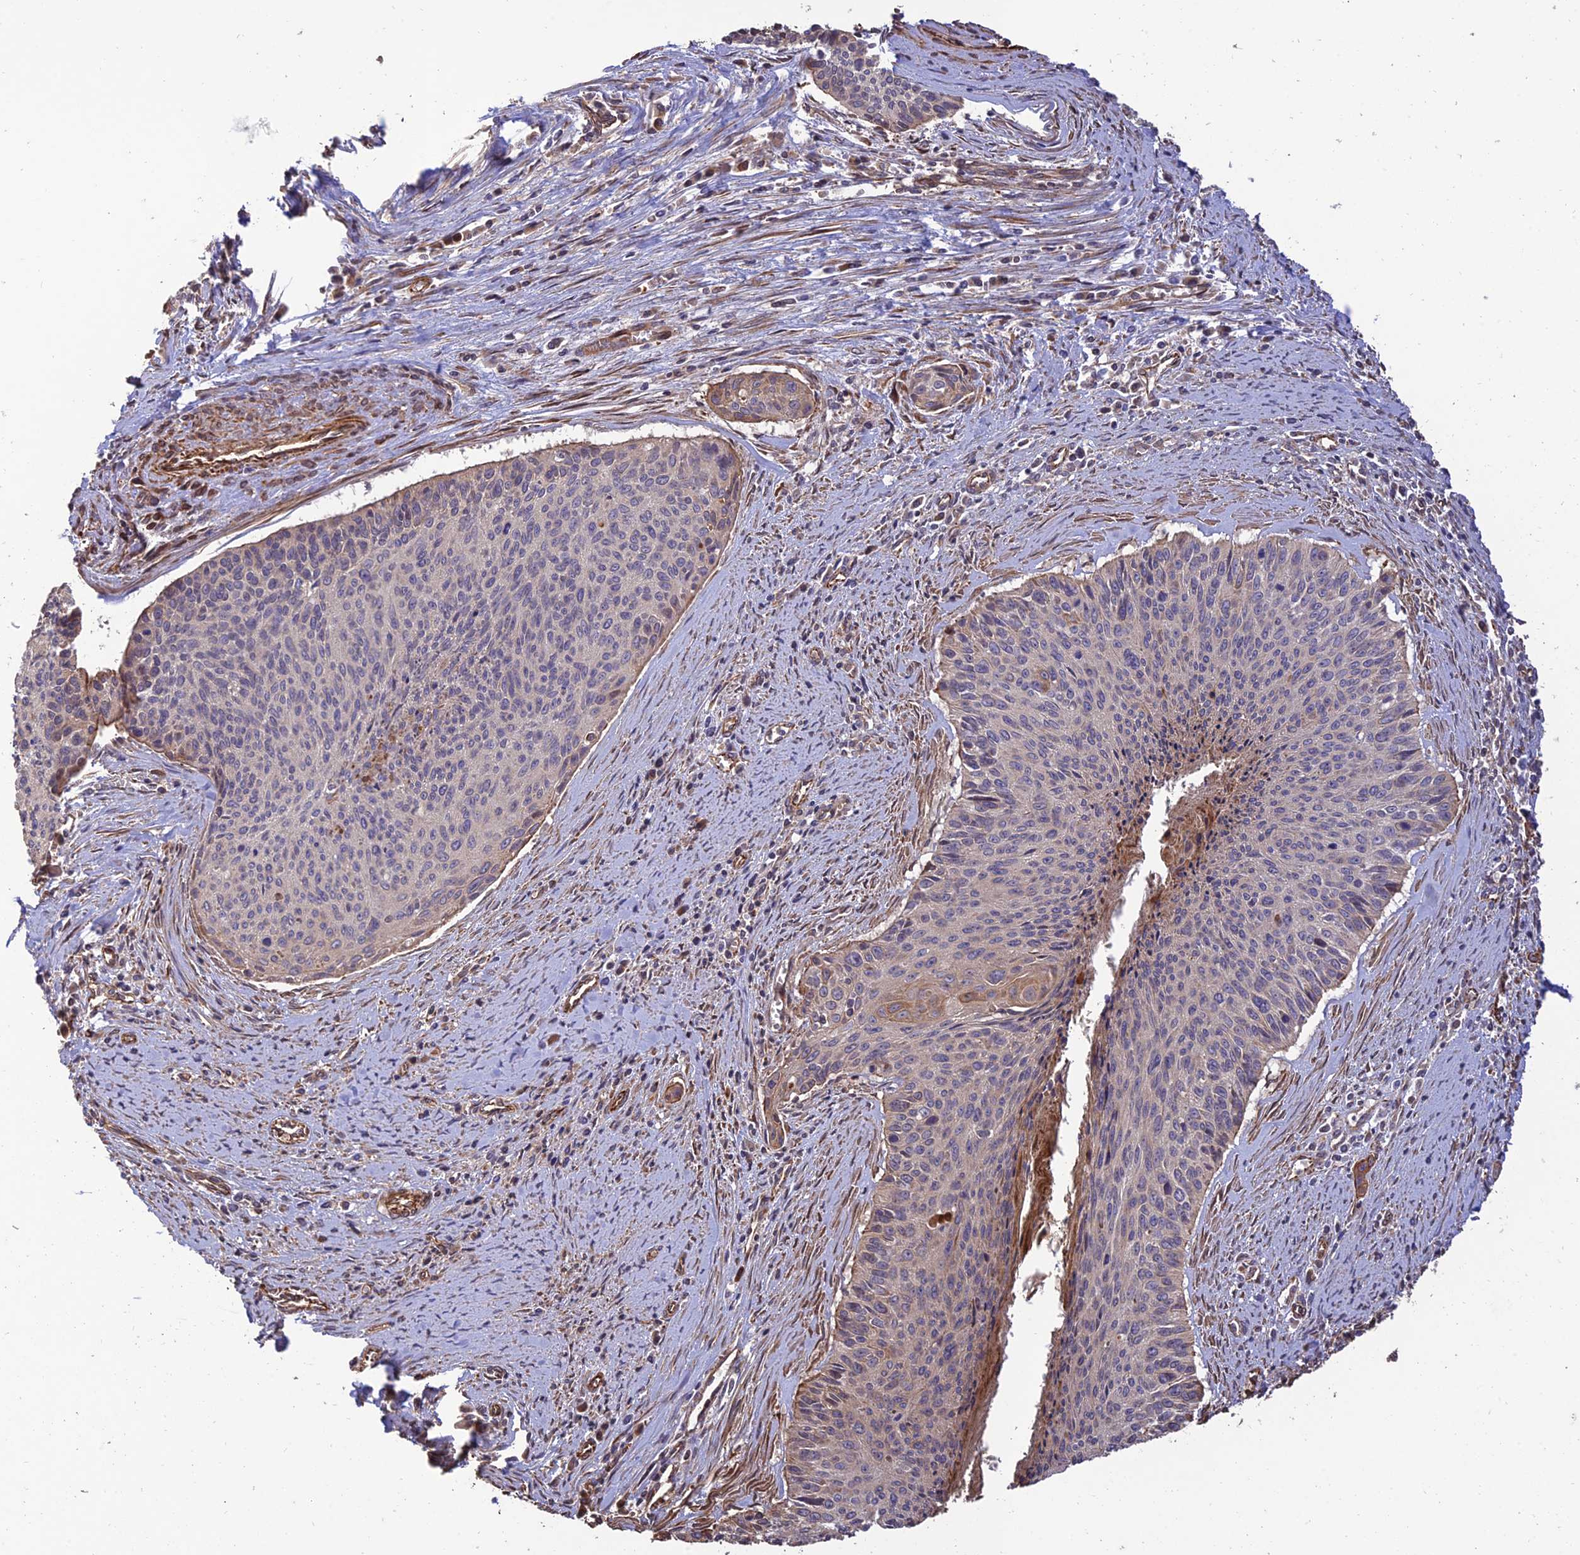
{"staining": {"intensity": "weak", "quantity": "<25%", "location": "cytoplasmic/membranous"}, "tissue": "cervical cancer", "cell_type": "Tumor cells", "image_type": "cancer", "snomed": [{"axis": "morphology", "description": "Squamous cell carcinoma, NOS"}, {"axis": "topography", "description": "Cervix"}], "caption": "DAB immunohistochemical staining of human cervical cancer (squamous cell carcinoma) reveals no significant staining in tumor cells. (DAB (3,3'-diaminobenzidine) immunohistochemistry (IHC) visualized using brightfield microscopy, high magnification).", "gene": "CREBL2", "patient": {"sex": "female", "age": 55}}